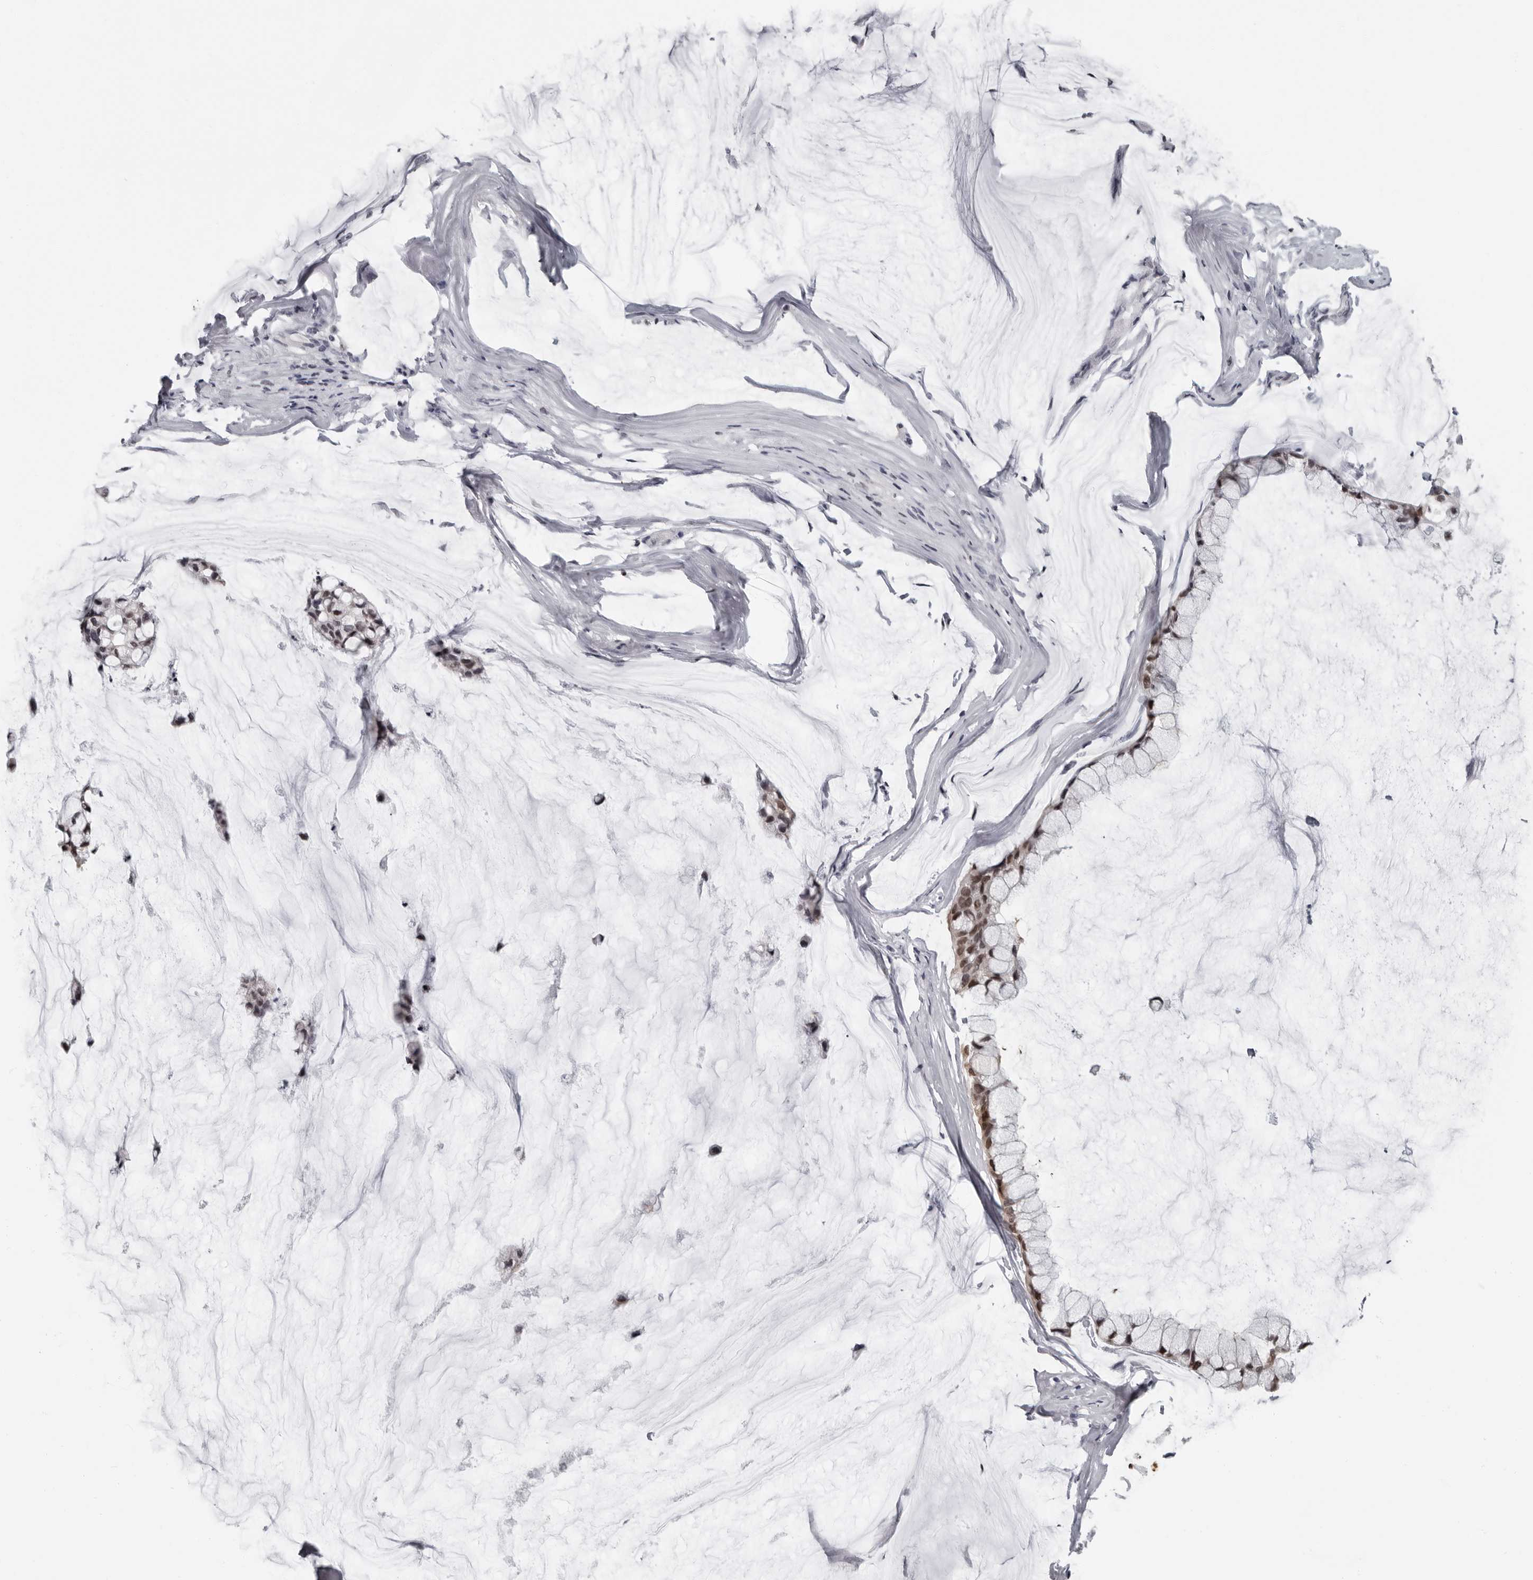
{"staining": {"intensity": "moderate", "quantity": ">75%", "location": "nuclear"}, "tissue": "ovarian cancer", "cell_type": "Tumor cells", "image_type": "cancer", "snomed": [{"axis": "morphology", "description": "Cystadenocarcinoma, mucinous, NOS"}, {"axis": "topography", "description": "Ovary"}], "caption": "Ovarian cancer tissue displays moderate nuclear expression in approximately >75% of tumor cells", "gene": "LZIC", "patient": {"sex": "female", "age": 39}}